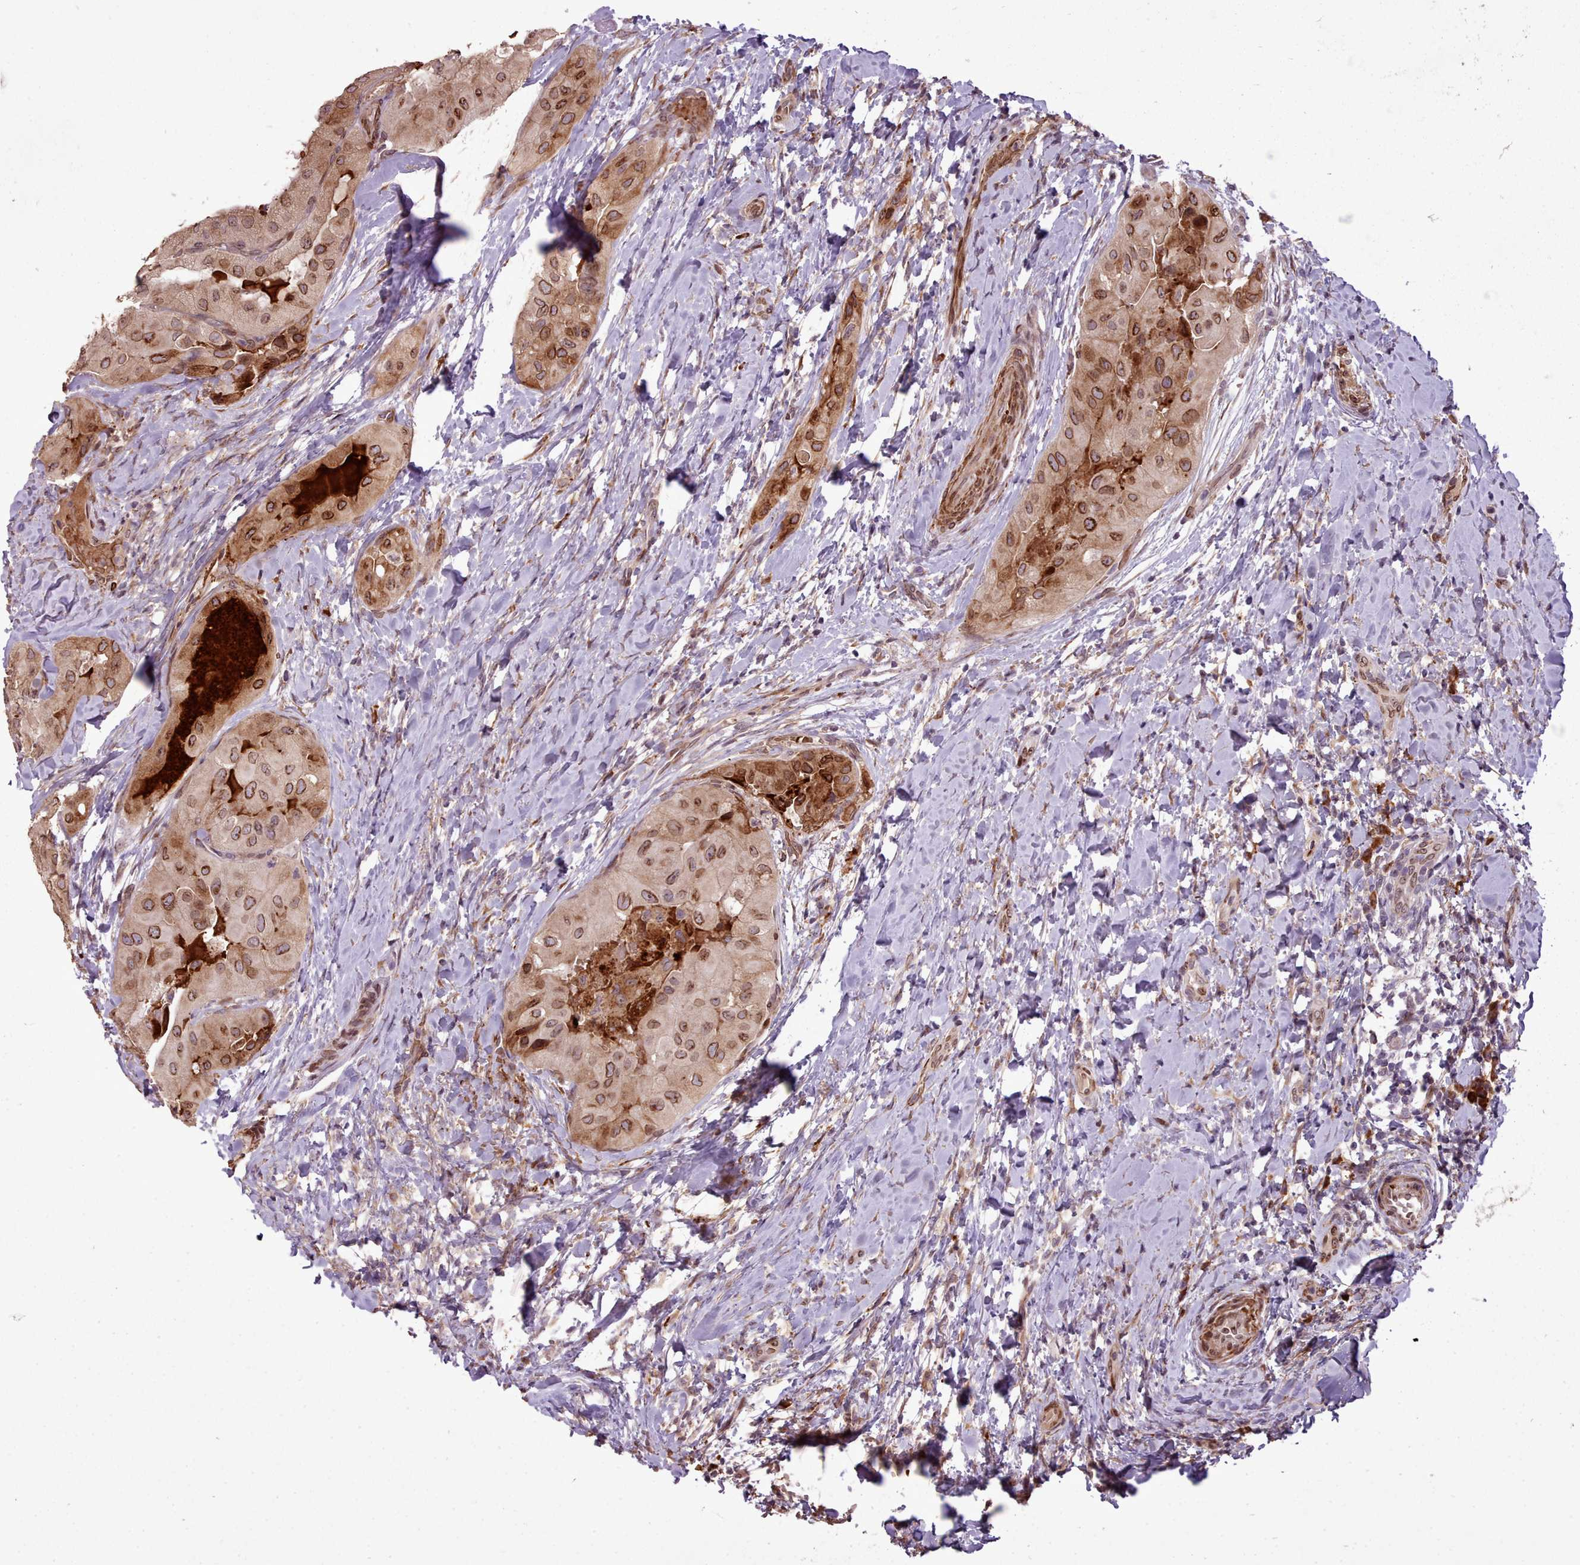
{"staining": {"intensity": "moderate", "quantity": ">75%", "location": "cytoplasmic/membranous,nuclear"}, "tissue": "thyroid cancer", "cell_type": "Tumor cells", "image_type": "cancer", "snomed": [{"axis": "morphology", "description": "Normal tissue, NOS"}, {"axis": "morphology", "description": "Papillary adenocarcinoma, NOS"}, {"axis": "topography", "description": "Thyroid gland"}], "caption": "Approximately >75% of tumor cells in human thyroid papillary adenocarcinoma show moderate cytoplasmic/membranous and nuclear protein expression as visualized by brown immunohistochemical staining.", "gene": "CABP1", "patient": {"sex": "female", "age": 59}}